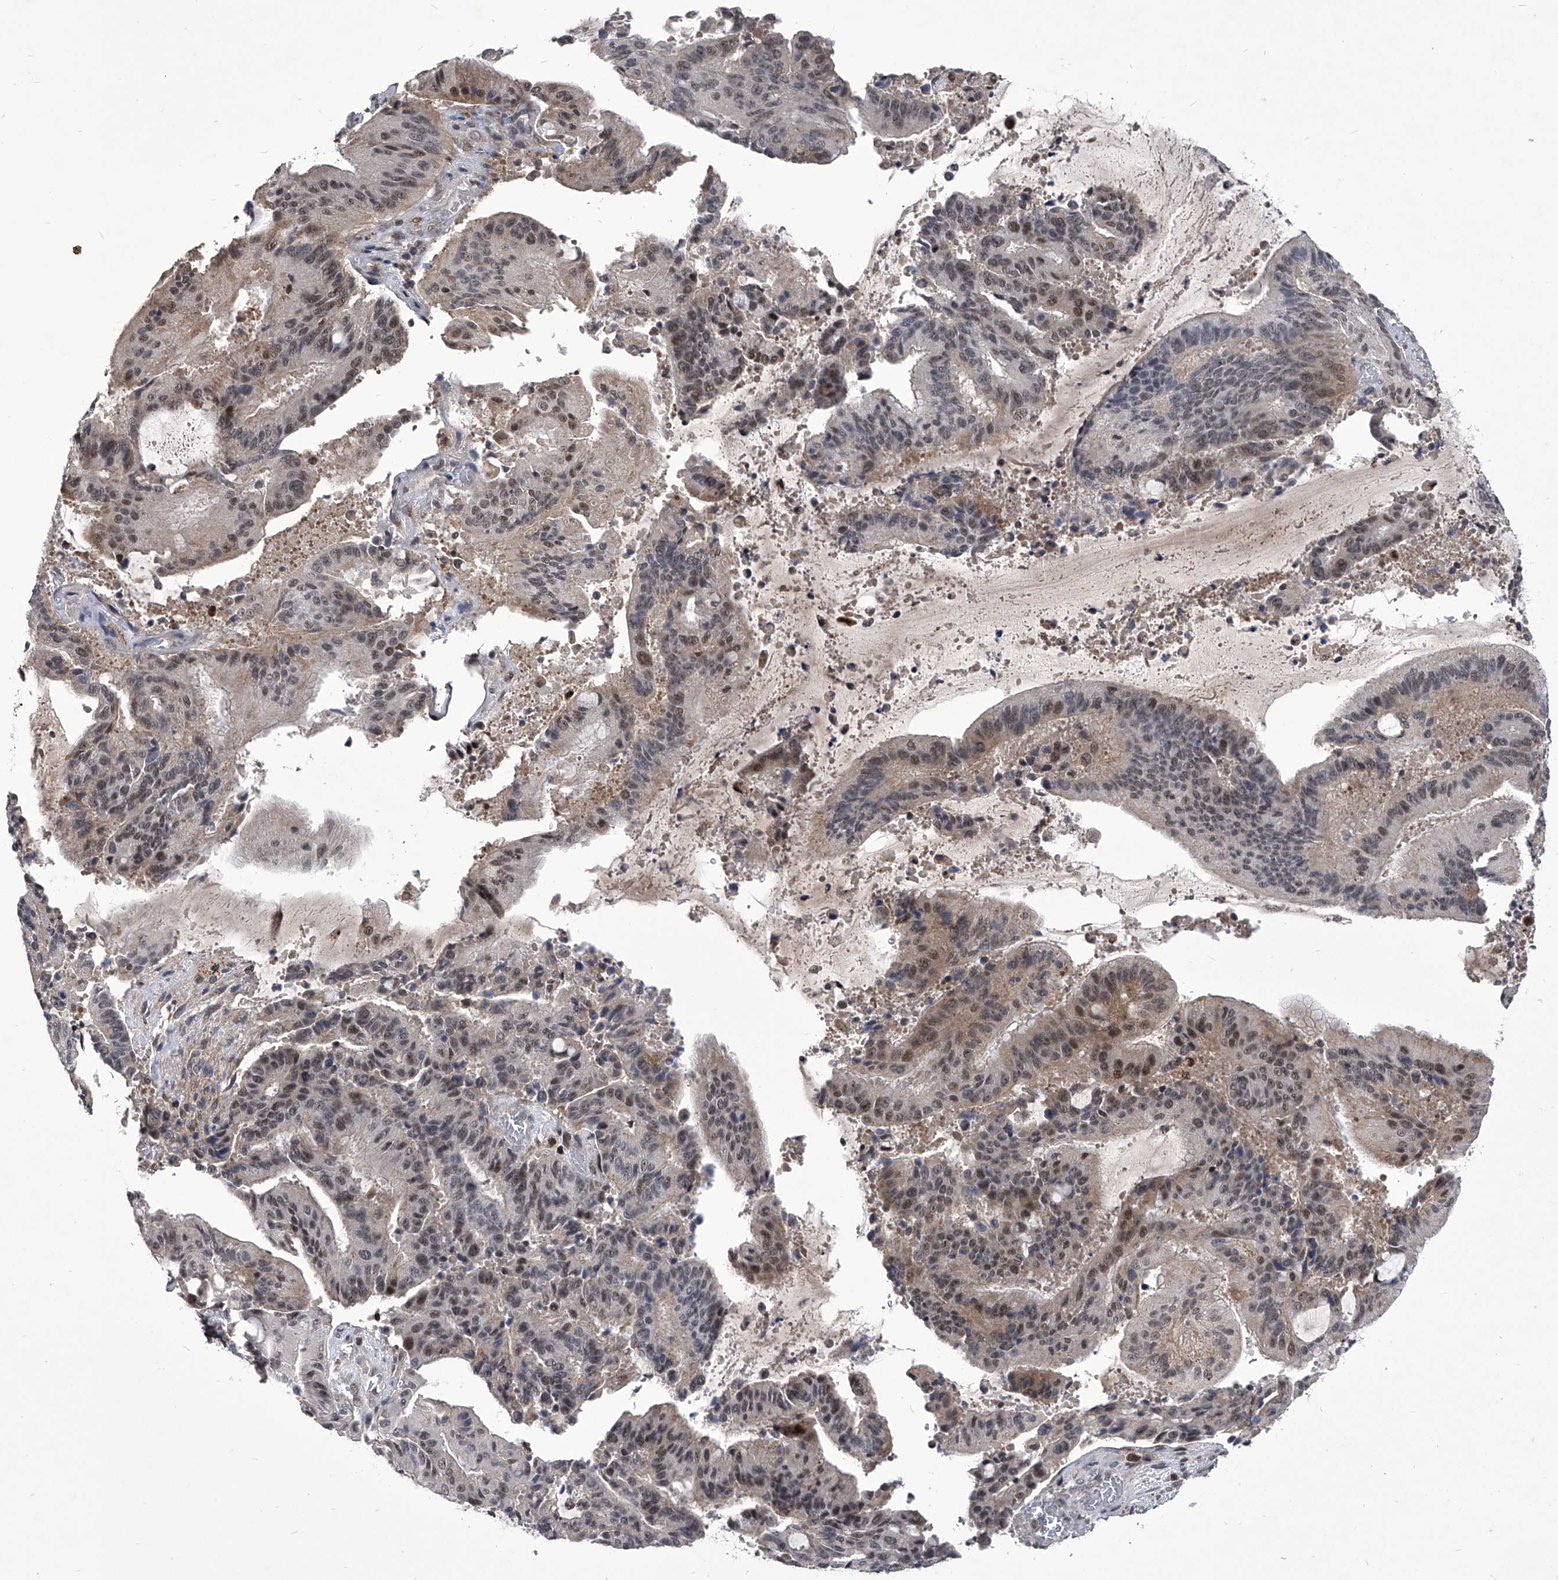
{"staining": {"intensity": "weak", "quantity": "25%-75%", "location": "cytoplasmic/membranous,nuclear"}, "tissue": "liver cancer", "cell_type": "Tumor cells", "image_type": "cancer", "snomed": [{"axis": "morphology", "description": "Normal tissue, NOS"}, {"axis": "morphology", "description": "Cholangiocarcinoma"}, {"axis": "topography", "description": "Liver"}, {"axis": "topography", "description": "Peripheral nerve tissue"}], "caption": "A brown stain highlights weak cytoplasmic/membranous and nuclear expression of a protein in human liver cancer tumor cells. Using DAB (brown) and hematoxylin (blue) stains, captured at high magnification using brightfield microscopy.", "gene": "CMTR1", "patient": {"sex": "female", "age": 73}}